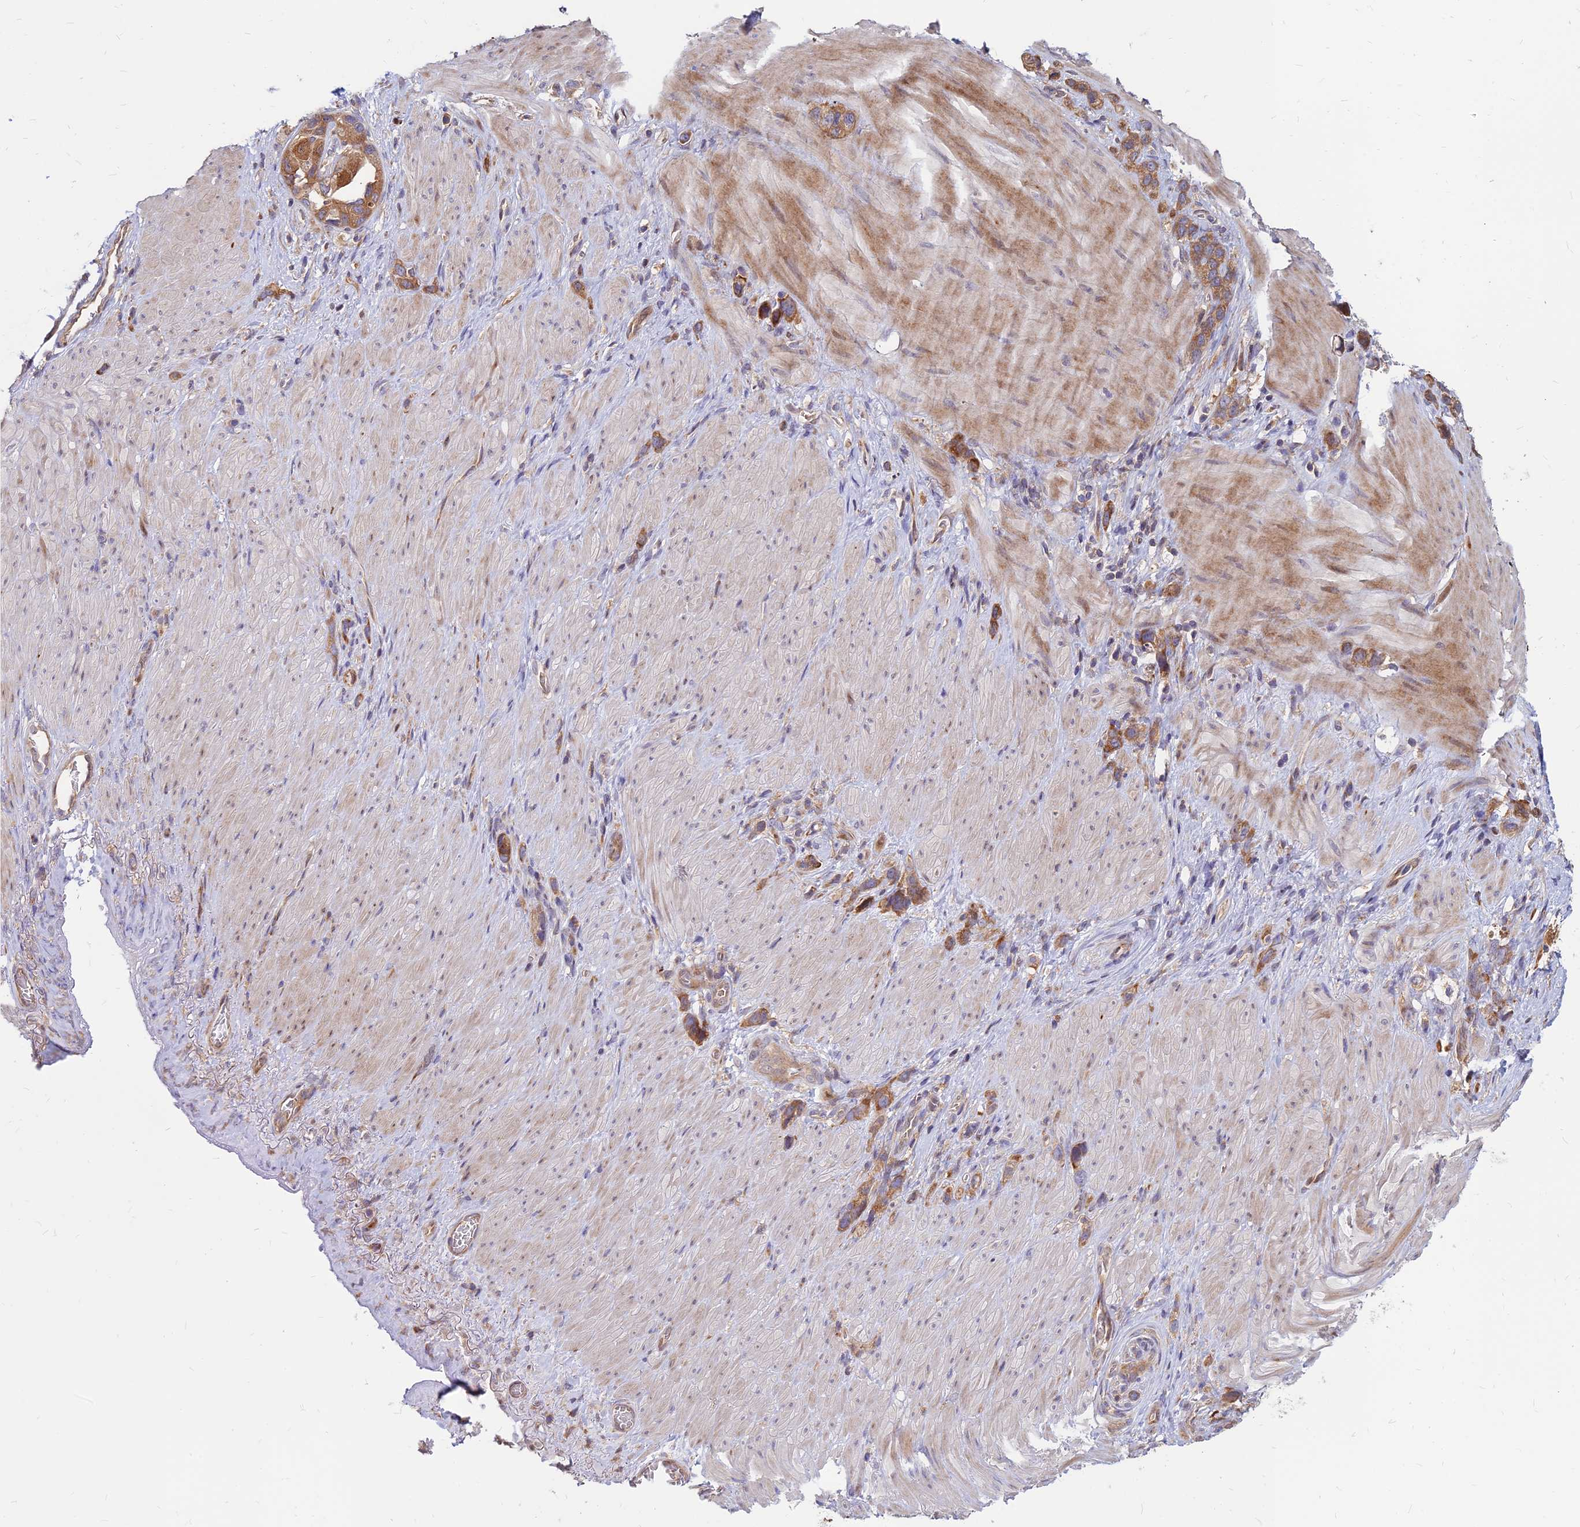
{"staining": {"intensity": "strong", "quantity": ">75%", "location": "cytoplasmic/membranous"}, "tissue": "stomach cancer", "cell_type": "Tumor cells", "image_type": "cancer", "snomed": [{"axis": "morphology", "description": "Adenocarcinoma, NOS"}, {"axis": "topography", "description": "Stomach"}], "caption": "Immunohistochemical staining of human stomach cancer (adenocarcinoma) exhibits high levels of strong cytoplasmic/membranous expression in approximately >75% of tumor cells.", "gene": "CCT6B", "patient": {"sex": "female", "age": 65}}